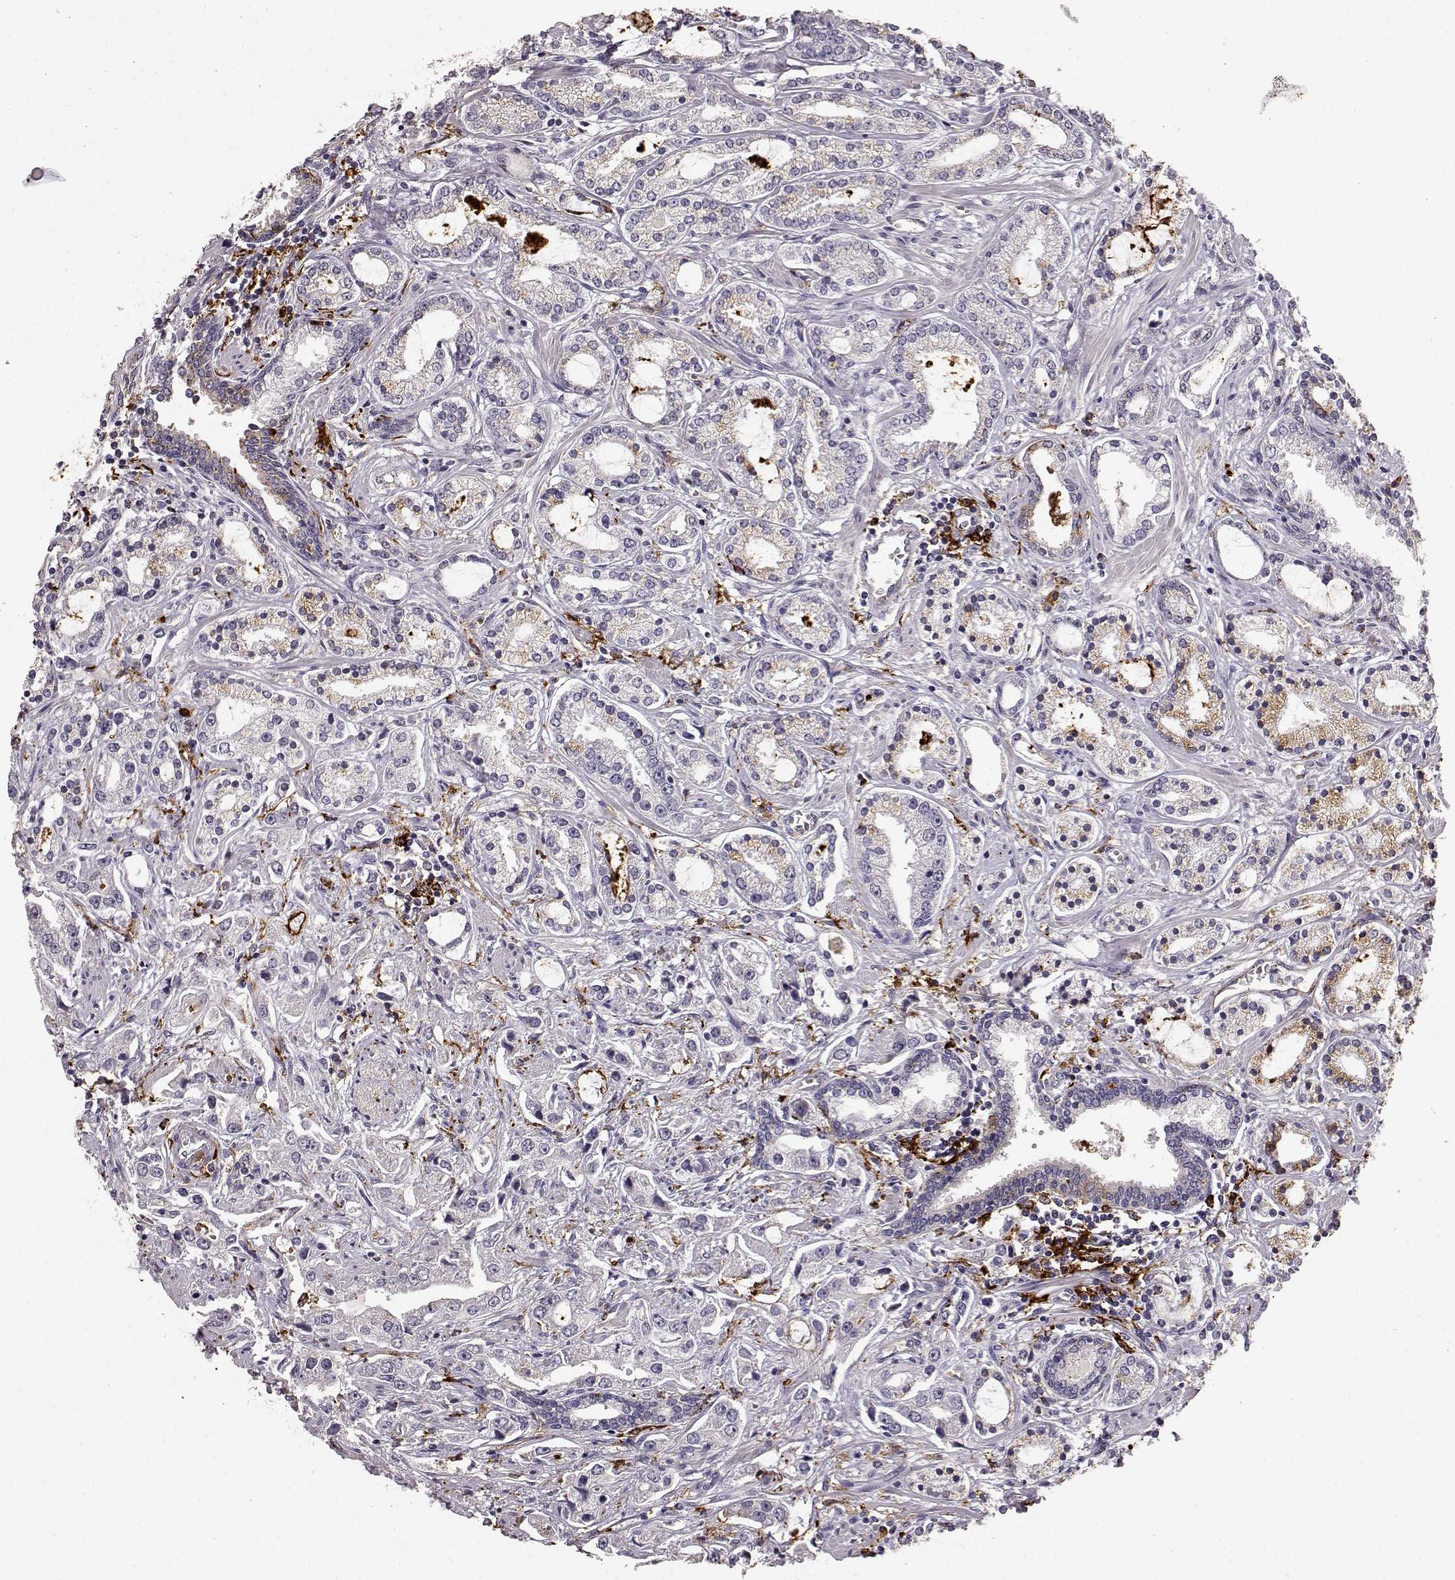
{"staining": {"intensity": "moderate", "quantity": "<25%", "location": "cytoplasmic/membranous"}, "tissue": "prostate cancer", "cell_type": "Tumor cells", "image_type": "cancer", "snomed": [{"axis": "morphology", "description": "Adenocarcinoma, Medium grade"}, {"axis": "topography", "description": "Prostate"}], "caption": "Protein staining of prostate cancer tissue exhibits moderate cytoplasmic/membranous expression in approximately <25% of tumor cells. The staining was performed using DAB, with brown indicating positive protein expression. Nuclei are stained blue with hematoxylin.", "gene": "CCNF", "patient": {"sex": "male", "age": 57}}